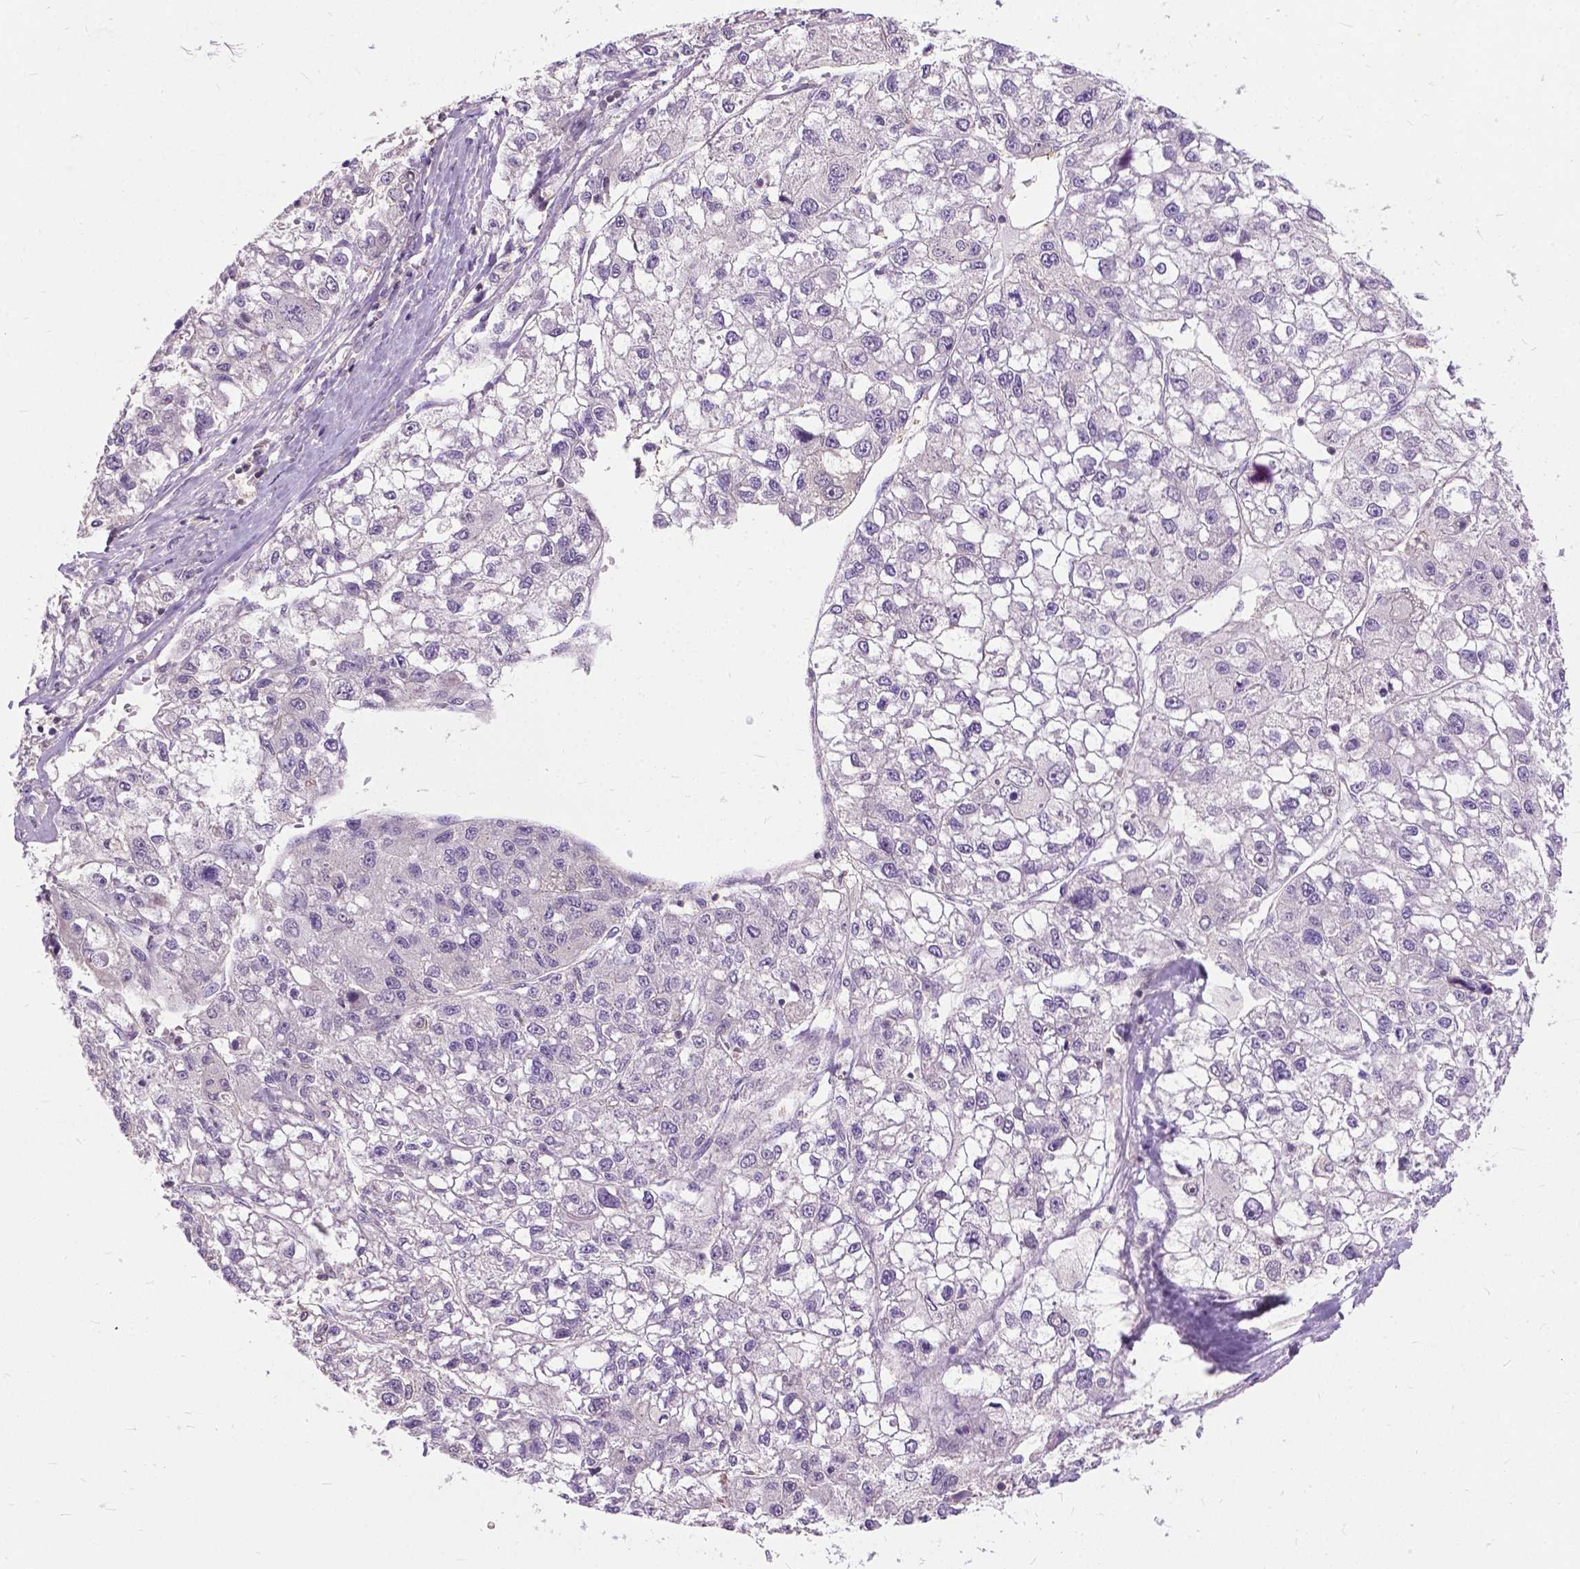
{"staining": {"intensity": "negative", "quantity": "none", "location": "none"}, "tissue": "liver cancer", "cell_type": "Tumor cells", "image_type": "cancer", "snomed": [{"axis": "morphology", "description": "Carcinoma, Hepatocellular, NOS"}, {"axis": "topography", "description": "Liver"}], "caption": "Image shows no significant protein positivity in tumor cells of hepatocellular carcinoma (liver).", "gene": "JAK3", "patient": {"sex": "male", "age": 56}}